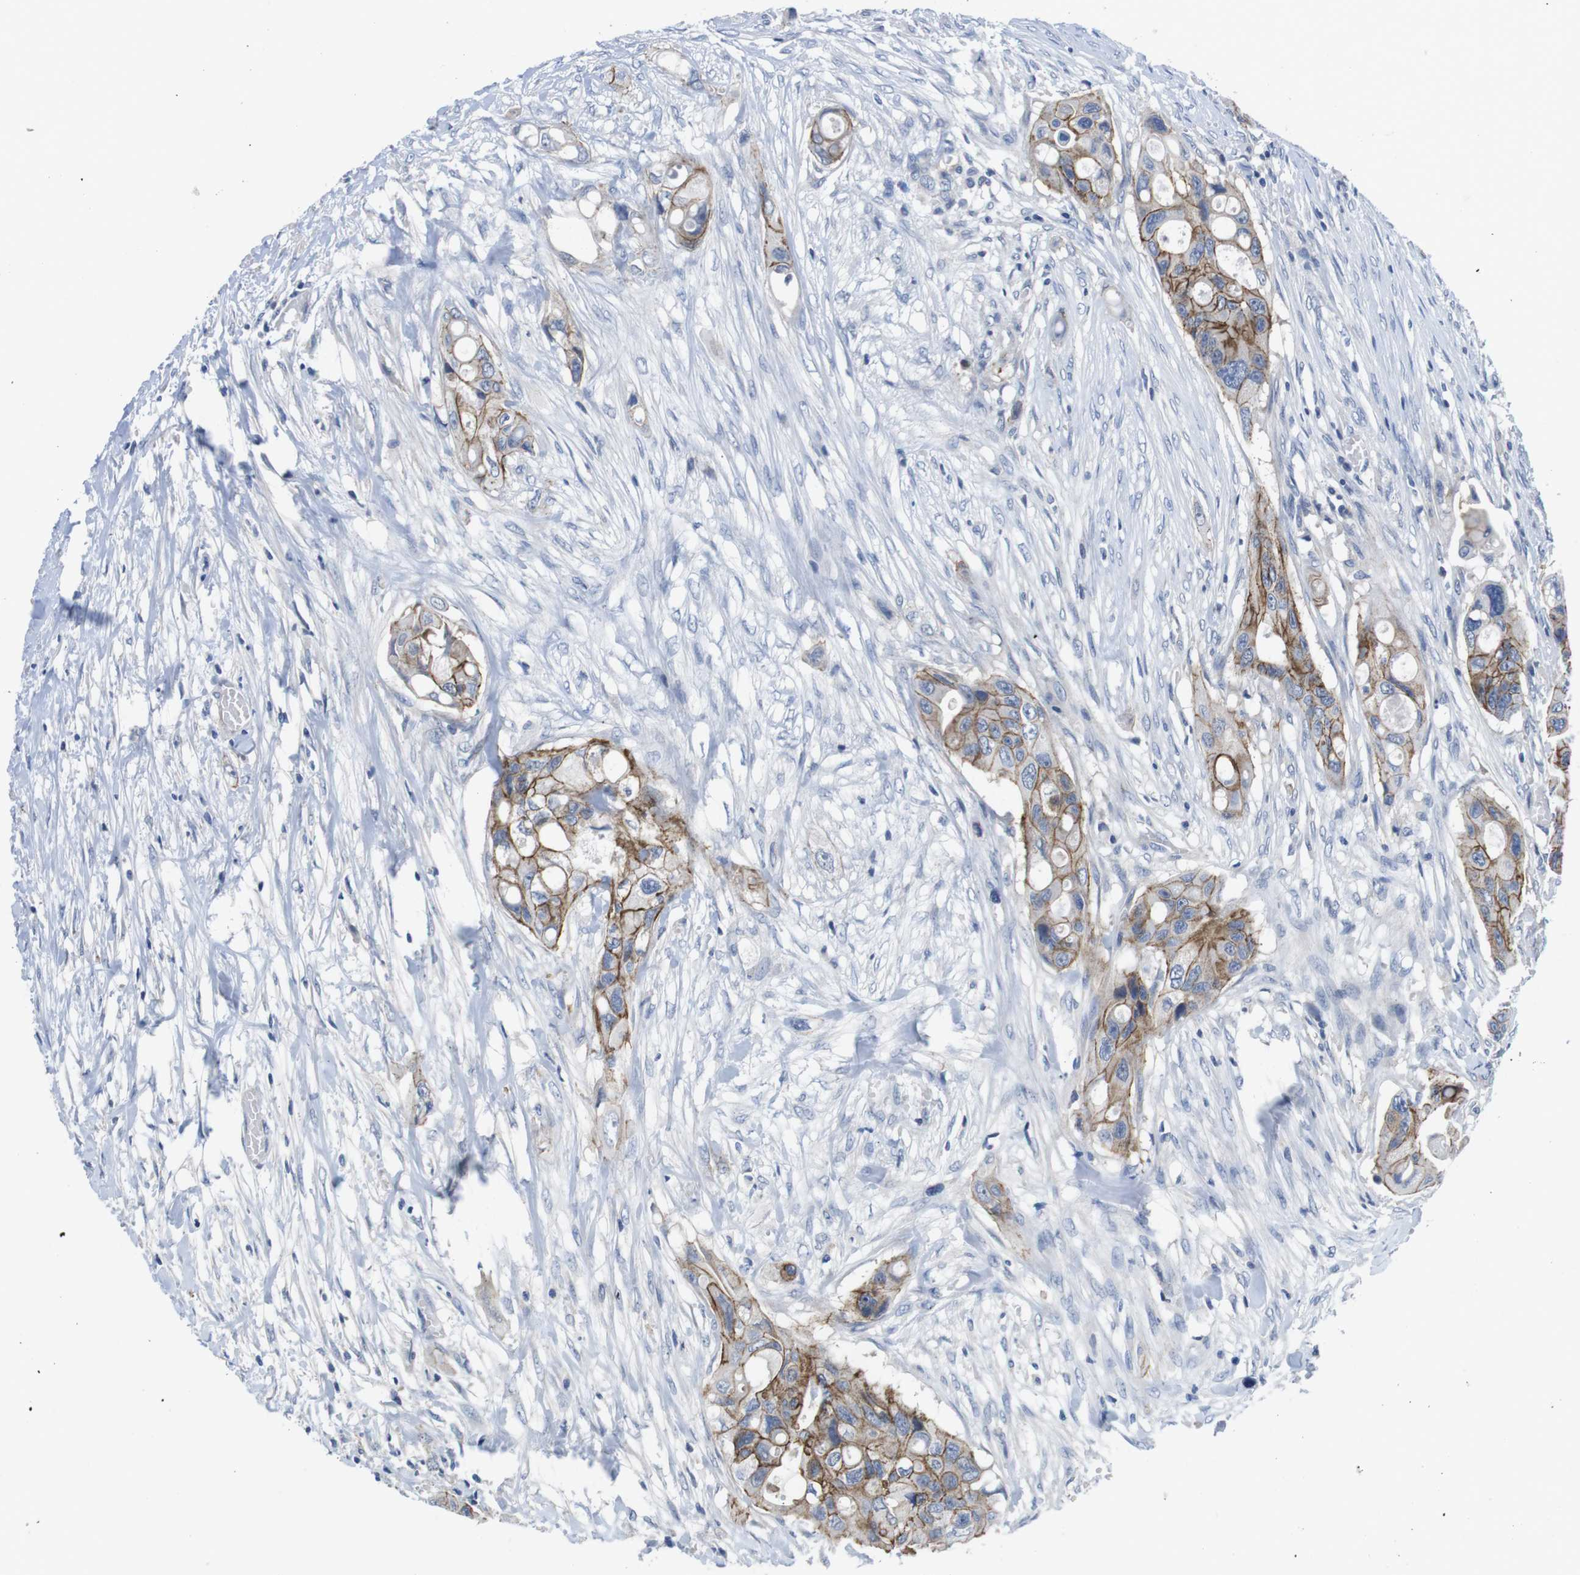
{"staining": {"intensity": "moderate", "quantity": "25%-75%", "location": "cytoplasmic/membranous"}, "tissue": "colorectal cancer", "cell_type": "Tumor cells", "image_type": "cancer", "snomed": [{"axis": "morphology", "description": "Adenocarcinoma, NOS"}, {"axis": "topography", "description": "Colon"}], "caption": "Human colorectal cancer (adenocarcinoma) stained with a protein marker exhibits moderate staining in tumor cells.", "gene": "SCRIB", "patient": {"sex": "female", "age": 57}}